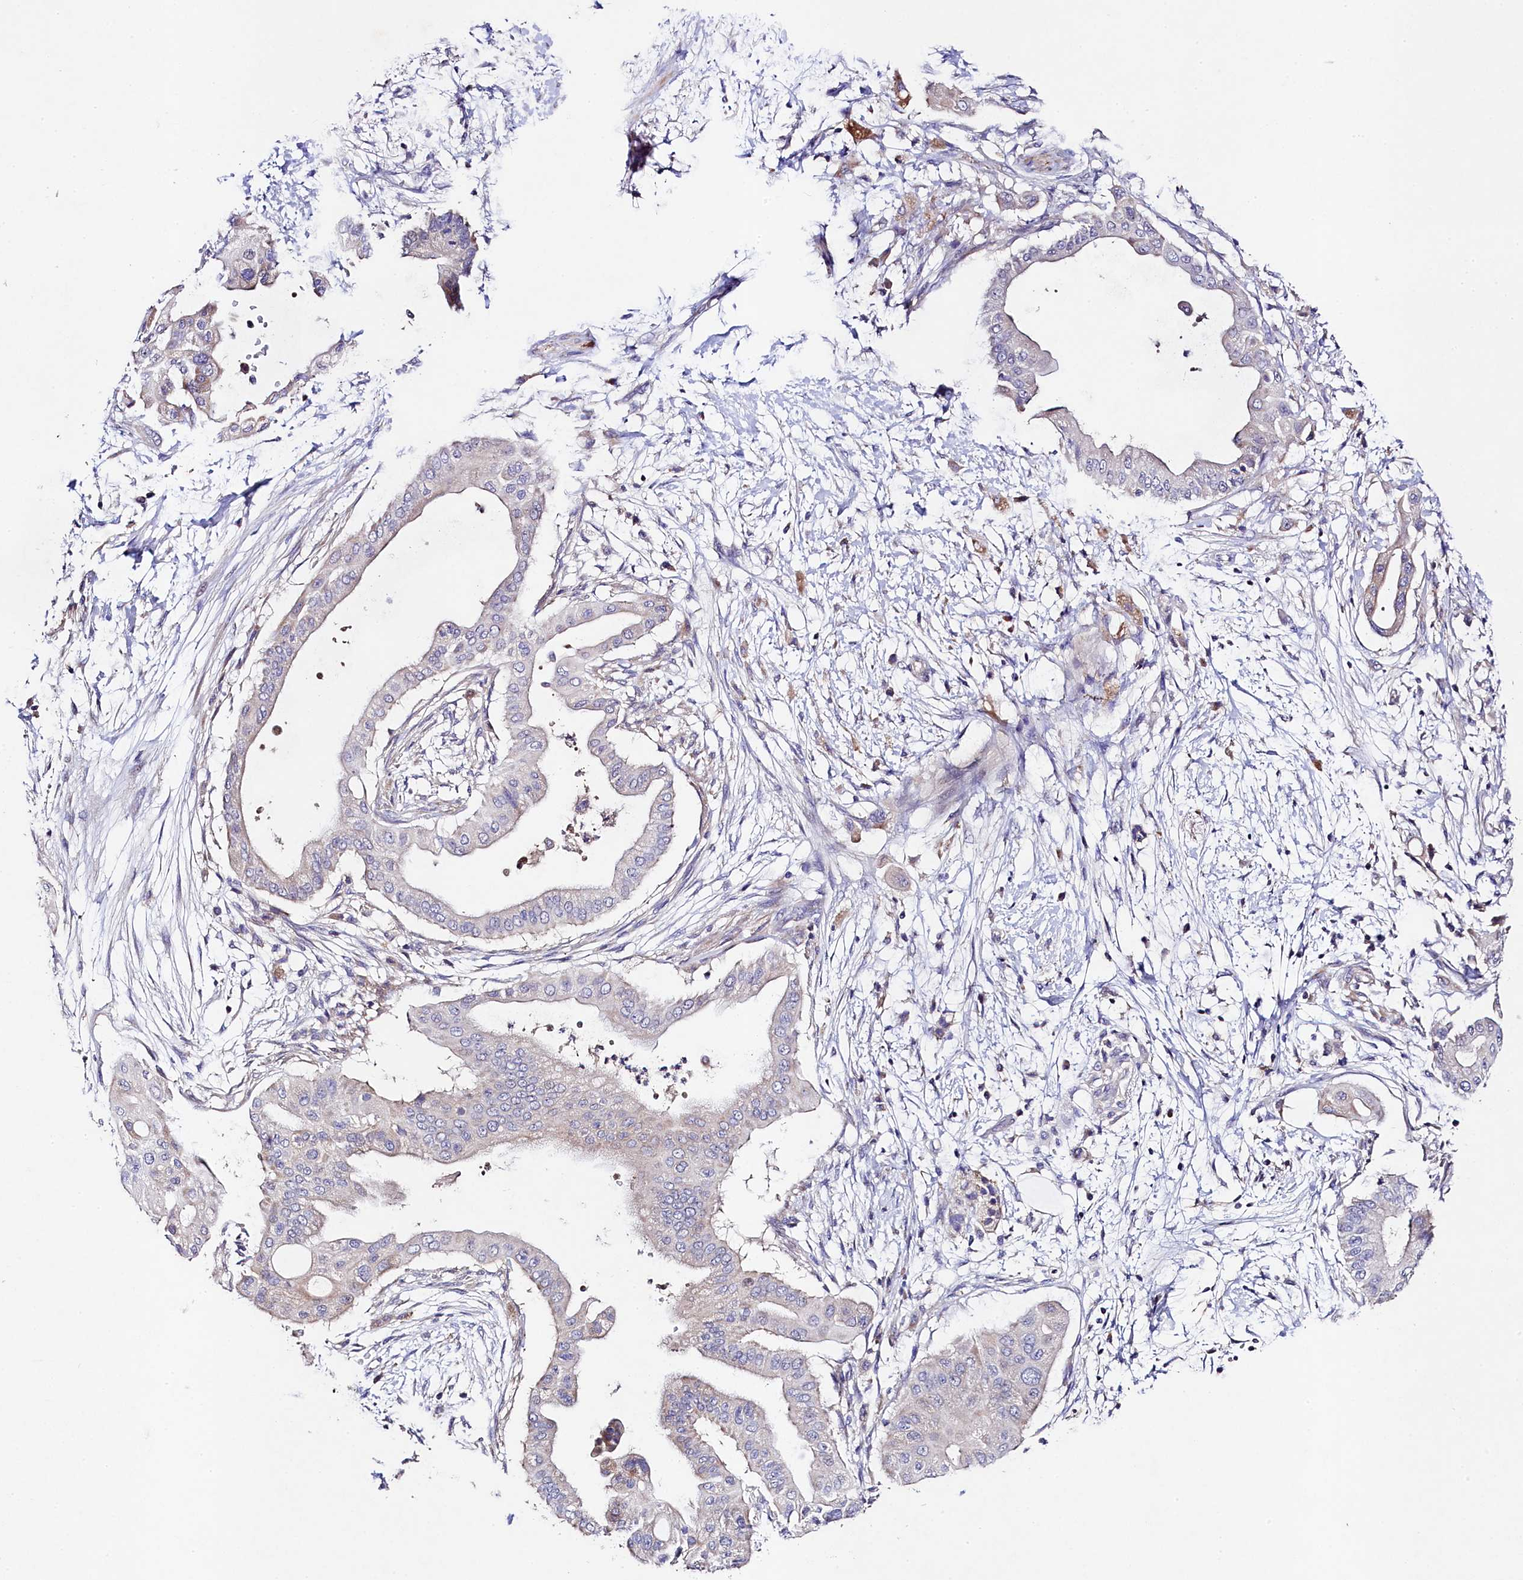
{"staining": {"intensity": "negative", "quantity": "none", "location": "none"}, "tissue": "pancreatic cancer", "cell_type": "Tumor cells", "image_type": "cancer", "snomed": [{"axis": "morphology", "description": "Adenocarcinoma, NOS"}, {"axis": "topography", "description": "Pancreas"}], "caption": "High magnification brightfield microscopy of pancreatic adenocarcinoma stained with DAB (brown) and counterstained with hematoxylin (blue): tumor cells show no significant staining. (DAB (3,3'-diaminobenzidine) immunohistochemistry (IHC), high magnification).", "gene": "FXYD6", "patient": {"sex": "male", "age": 68}}